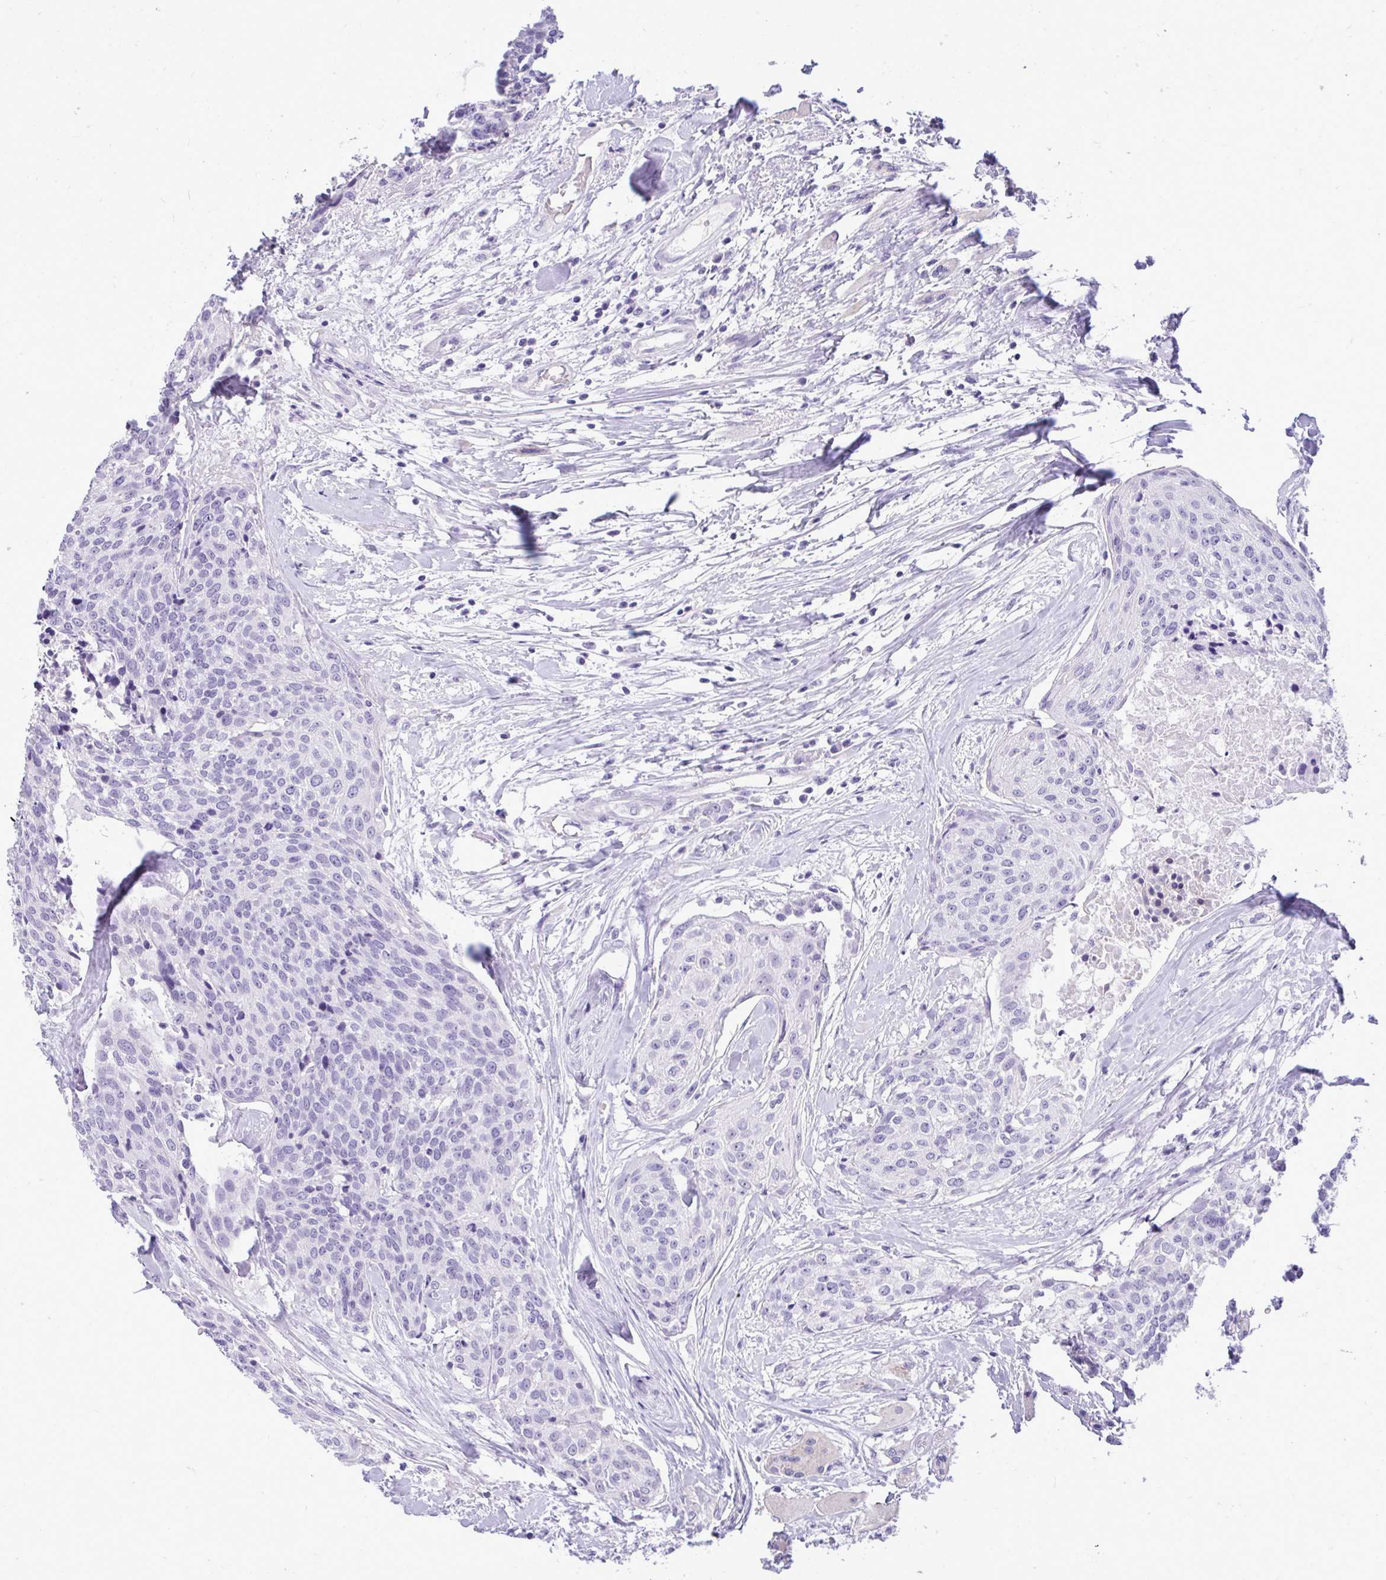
{"staining": {"intensity": "negative", "quantity": "none", "location": "none"}, "tissue": "head and neck cancer", "cell_type": "Tumor cells", "image_type": "cancer", "snomed": [{"axis": "morphology", "description": "Squamous cell carcinoma, NOS"}, {"axis": "topography", "description": "Oral tissue"}, {"axis": "topography", "description": "Head-Neck"}], "caption": "Tumor cells show no significant protein expression in head and neck squamous cell carcinoma.", "gene": "PRM2", "patient": {"sex": "male", "age": 64}}